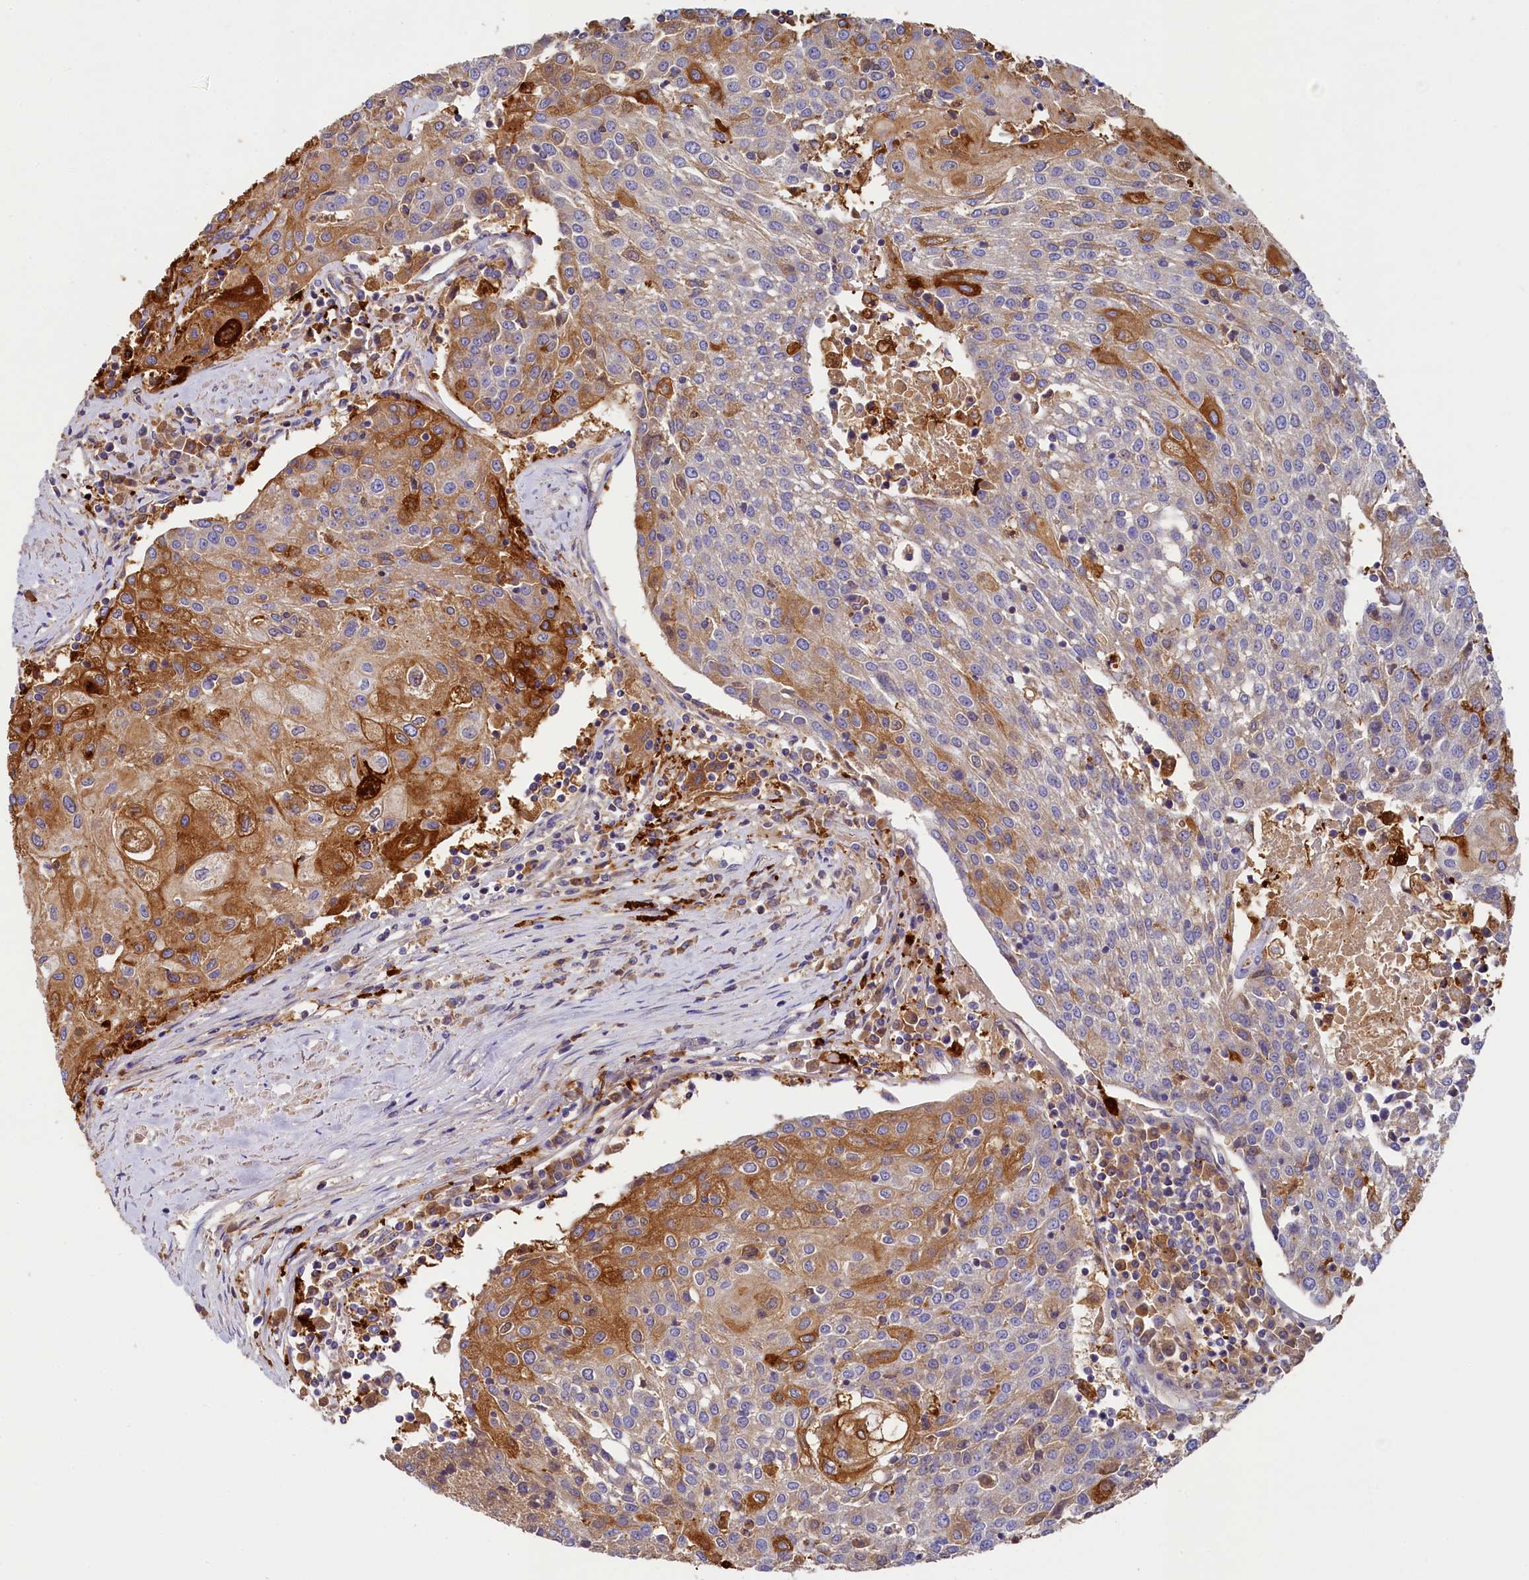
{"staining": {"intensity": "moderate", "quantity": "25%-75%", "location": "cytoplasmic/membranous"}, "tissue": "urothelial cancer", "cell_type": "Tumor cells", "image_type": "cancer", "snomed": [{"axis": "morphology", "description": "Urothelial carcinoma, High grade"}, {"axis": "topography", "description": "Urinary bladder"}], "caption": "Immunohistochemistry (IHC) image of urothelial cancer stained for a protein (brown), which exhibits medium levels of moderate cytoplasmic/membranous expression in approximately 25%-75% of tumor cells.", "gene": "SEC31B", "patient": {"sex": "female", "age": 85}}